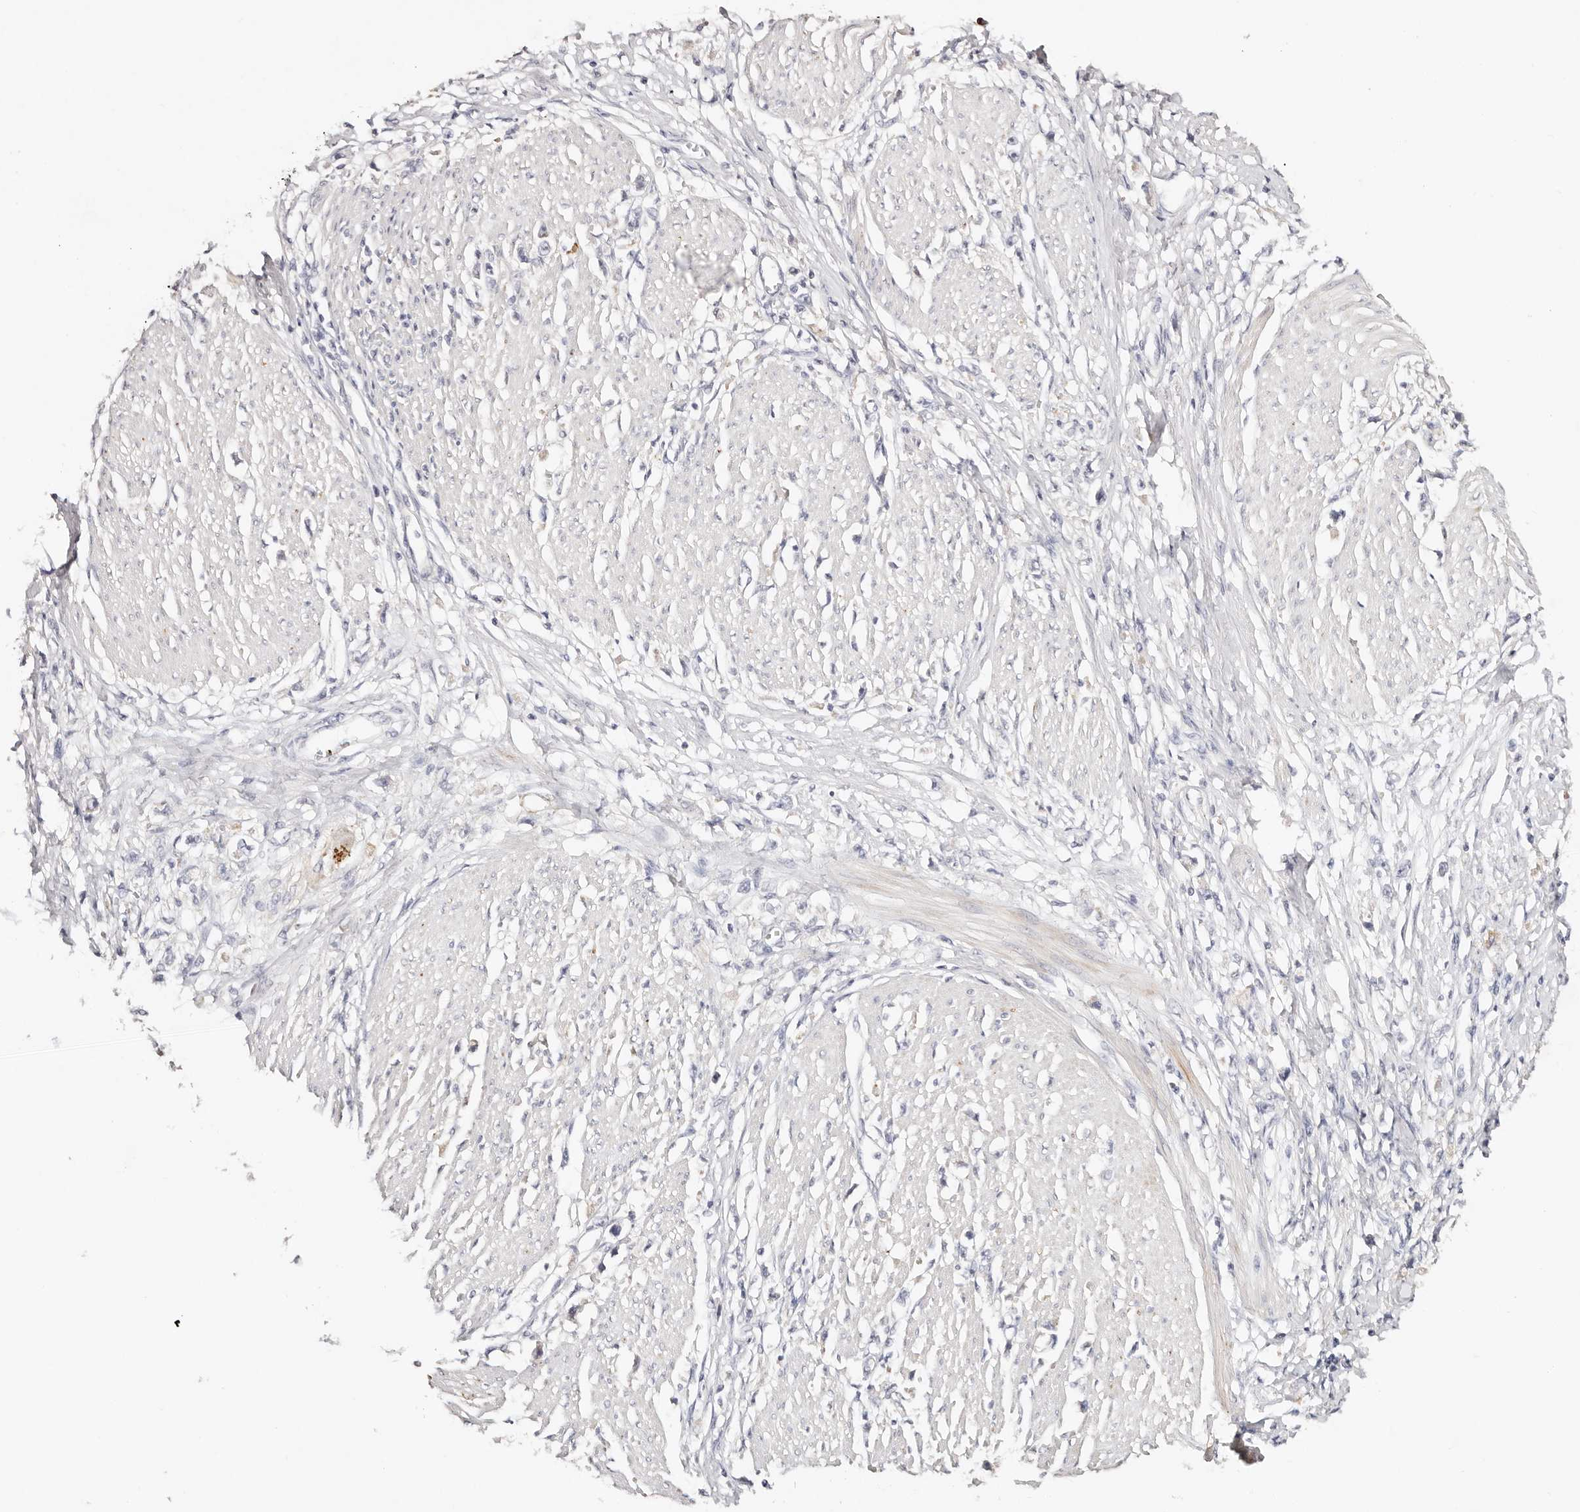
{"staining": {"intensity": "negative", "quantity": "none", "location": "none"}, "tissue": "stomach cancer", "cell_type": "Tumor cells", "image_type": "cancer", "snomed": [{"axis": "morphology", "description": "Adenocarcinoma, NOS"}, {"axis": "topography", "description": "Stomach"}], "caption": "Histopathology image shows no significant protein staining in tumor cells of stomach cancer.", "gene": "VIPAS39", "patient": {"sex": "female", "age": 59}}